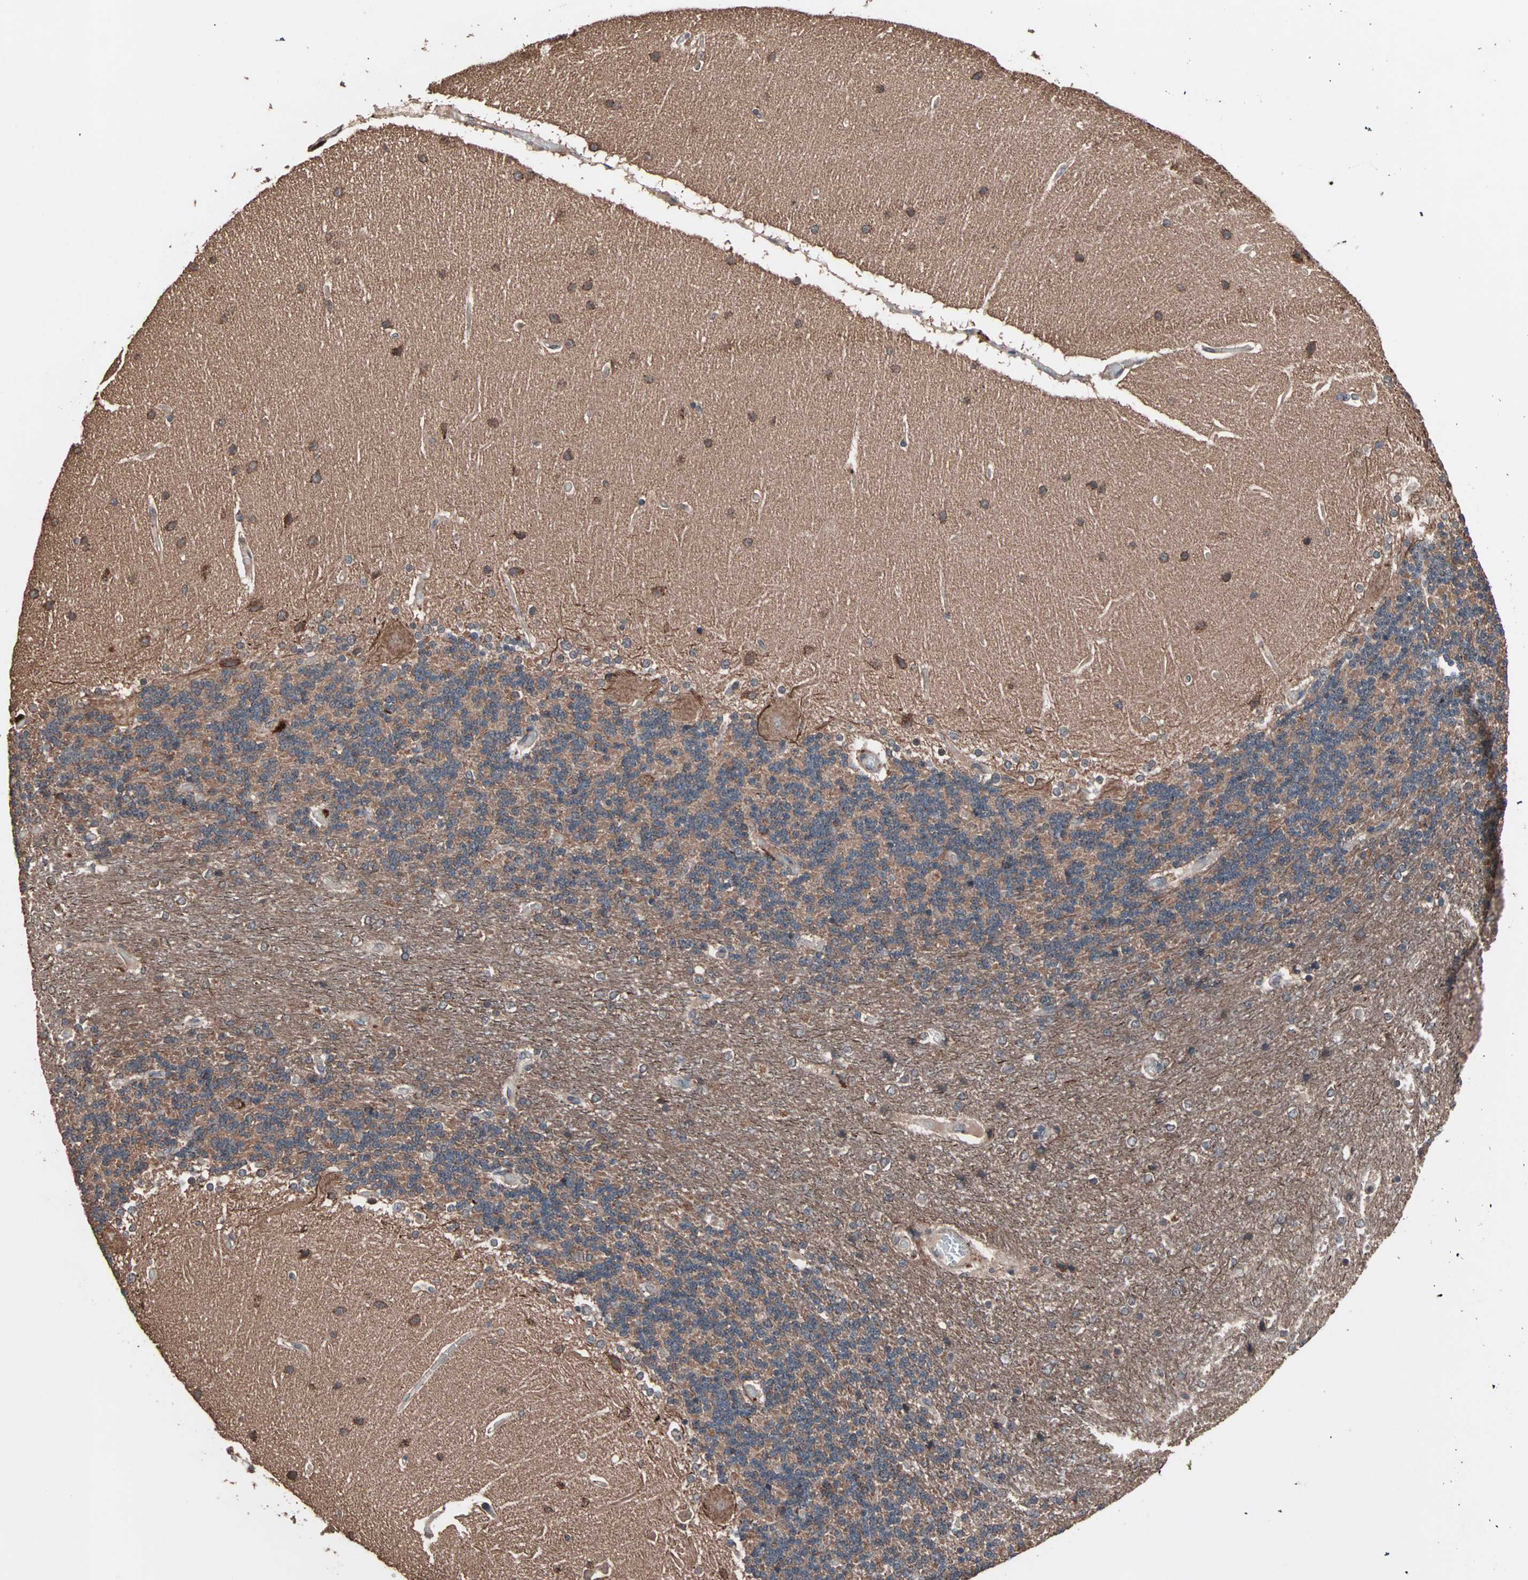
{"staining": {"intensity": "moderate", "quantity": "25%-75%", "location": "cytoplasmic/membranous"}, "tissue": "cerebellum", "cell_type": "Cells in granular layer", "image_type": "normal", "snomed": [{"axis": "morphology", "description": "Normal tissue, NOS"}, {"axis": "topography", "description": "Cerebellum"}], "caption": "Benign cerebellum reveals moderate cytoplasmic/membranous expression in approximately 25%-75% of cells in granular layer, visualized by immunohistochemistry.", "gene": "MRPL2", "patient": {"sex": "female", "age": 54}}